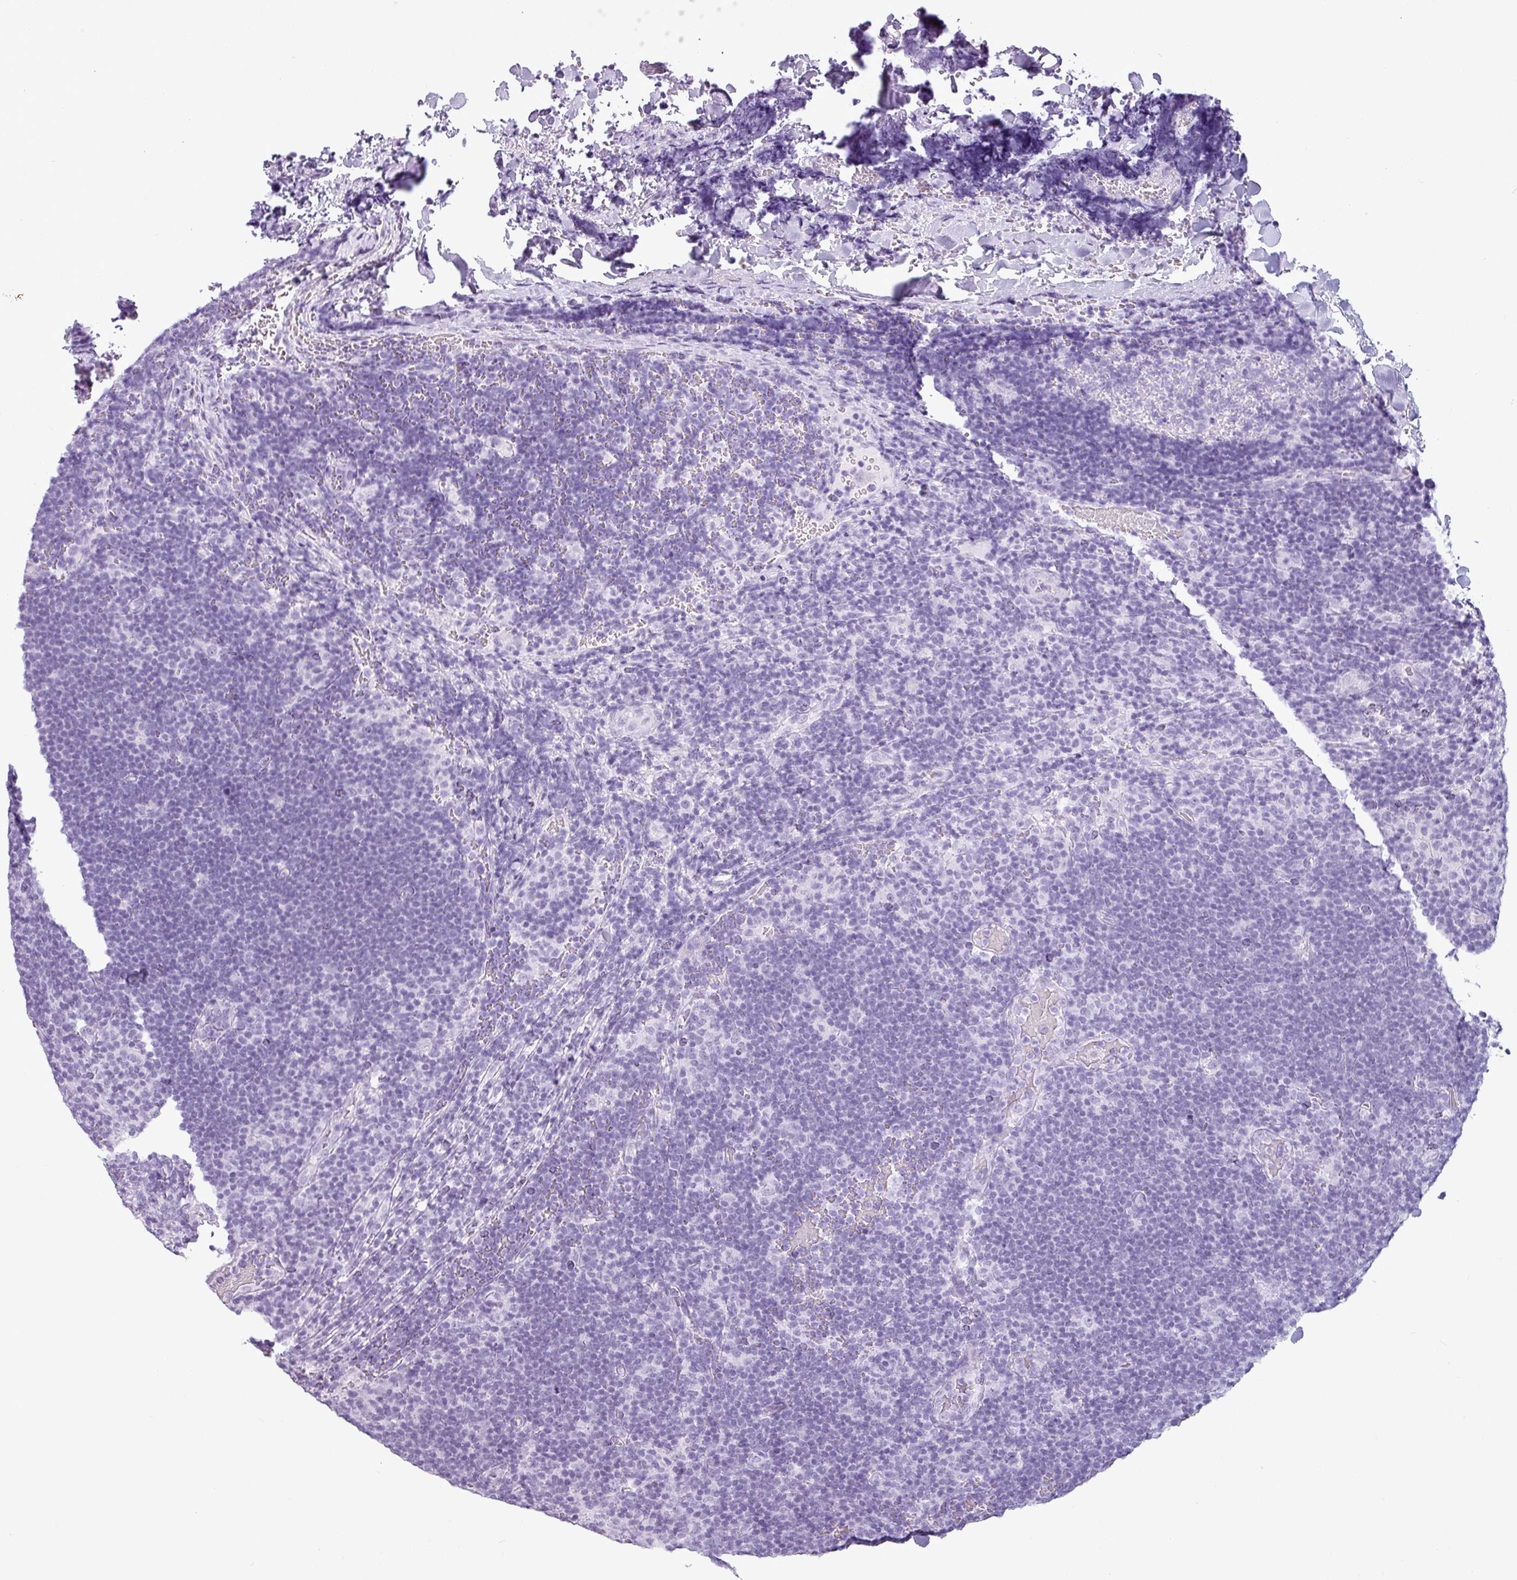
{"staining": {"intensity": "negative", "quantity": "none", "location": "none"}, "tissue": "lymphoma", "cell_type": "Tumor cells", "image_type": "cancer", "snomed": [{"axis": "morphology", "description": "Hodgkin's disease, NOS"}, {"axis": "topography", "description": "Lymph node"}], "caption": "Tumor cells are negative for brown protein staining in Hodgkin's disease. (DAB immunohistochemistry visualized using brightfield microscopy, high magnification).", "gene": "AMY1B", "patient": {"sex": "female", "age": 57}}